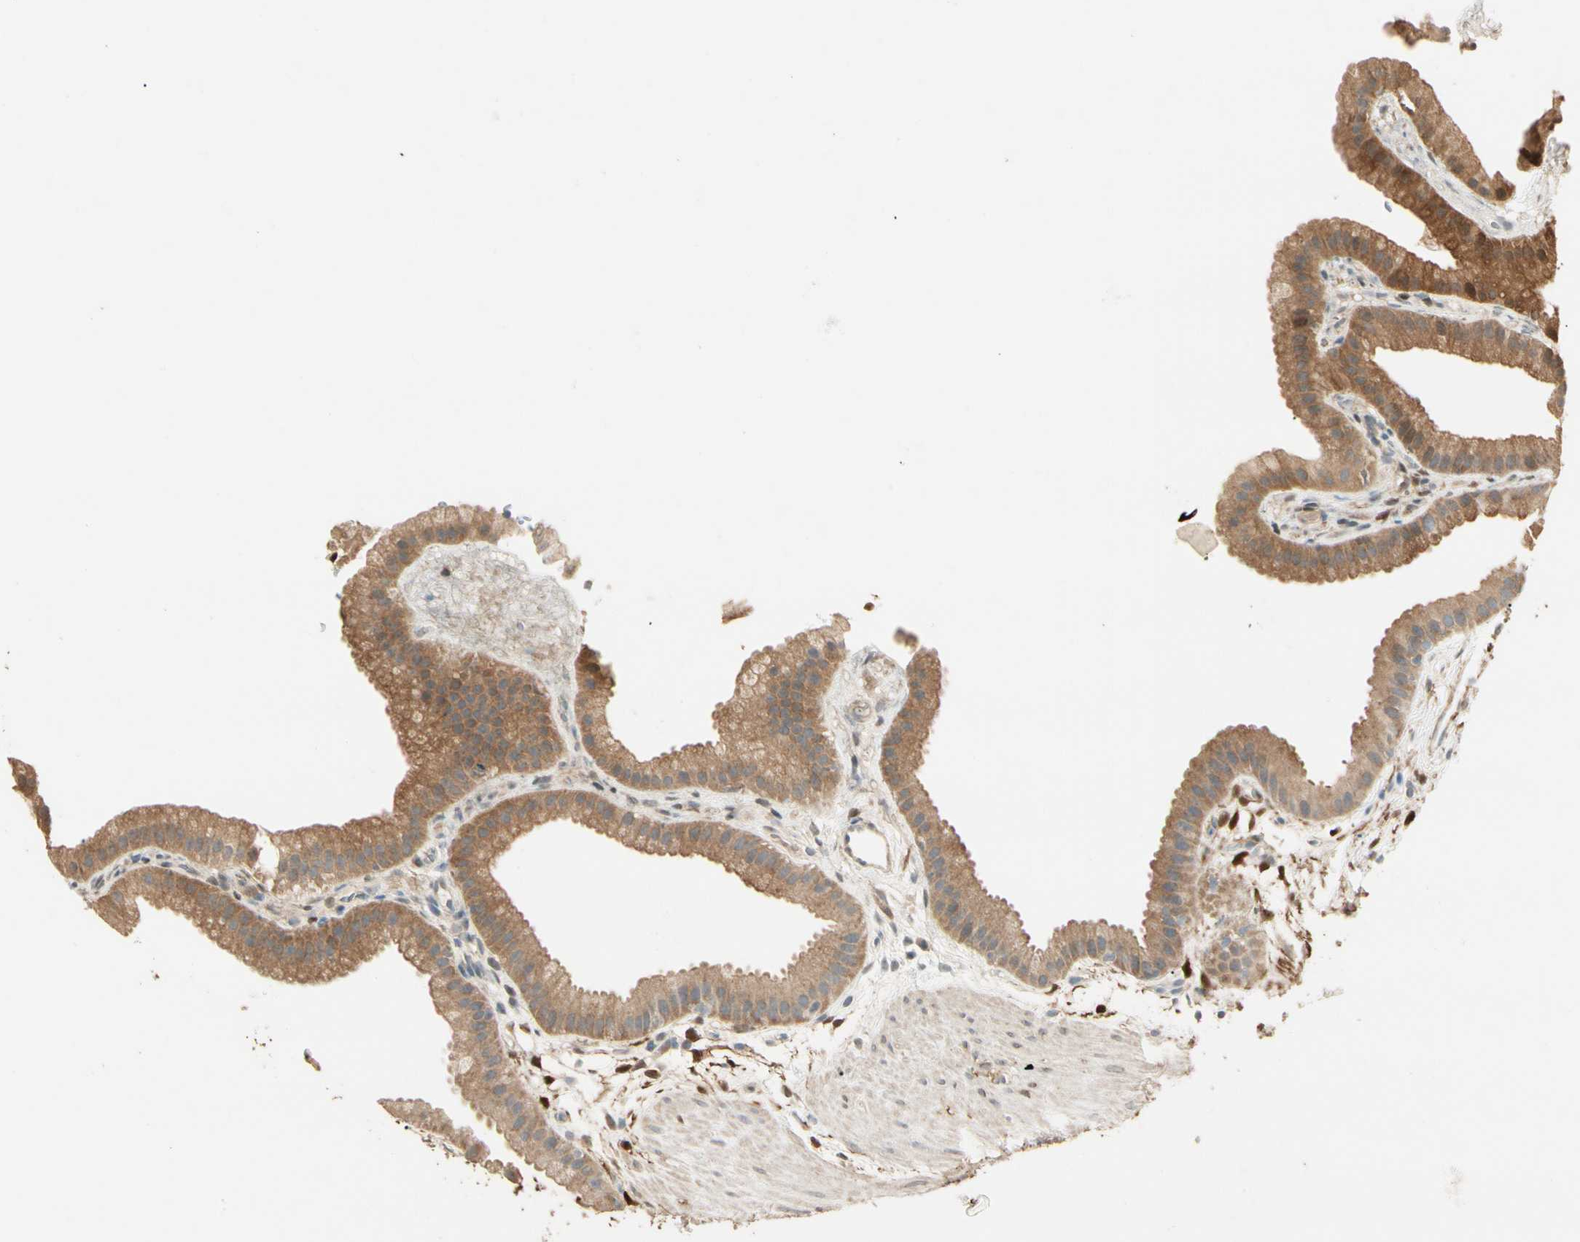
{"staining": {"intensity": "moderate", "quantity": ">75%", "location": "cytoplasmic/membranous"}, "tissue": "gallbladder", "cell_type": "Glandular cells", "image_type": "normal", "snomed": [{"axis": "morphology", "description": "Normal tissue, NOS"}, {"axis": "topography", "description": "Gallbladder"}], "caption": "About >75% of glandular cells in unremarkable gallbladder exhibit moderate cytoplasmic/membranous protein positivity as visualized by brown immunohistochemical staining.", "gene": "GNE", "patient": {"sex": "female", "age": 64}}